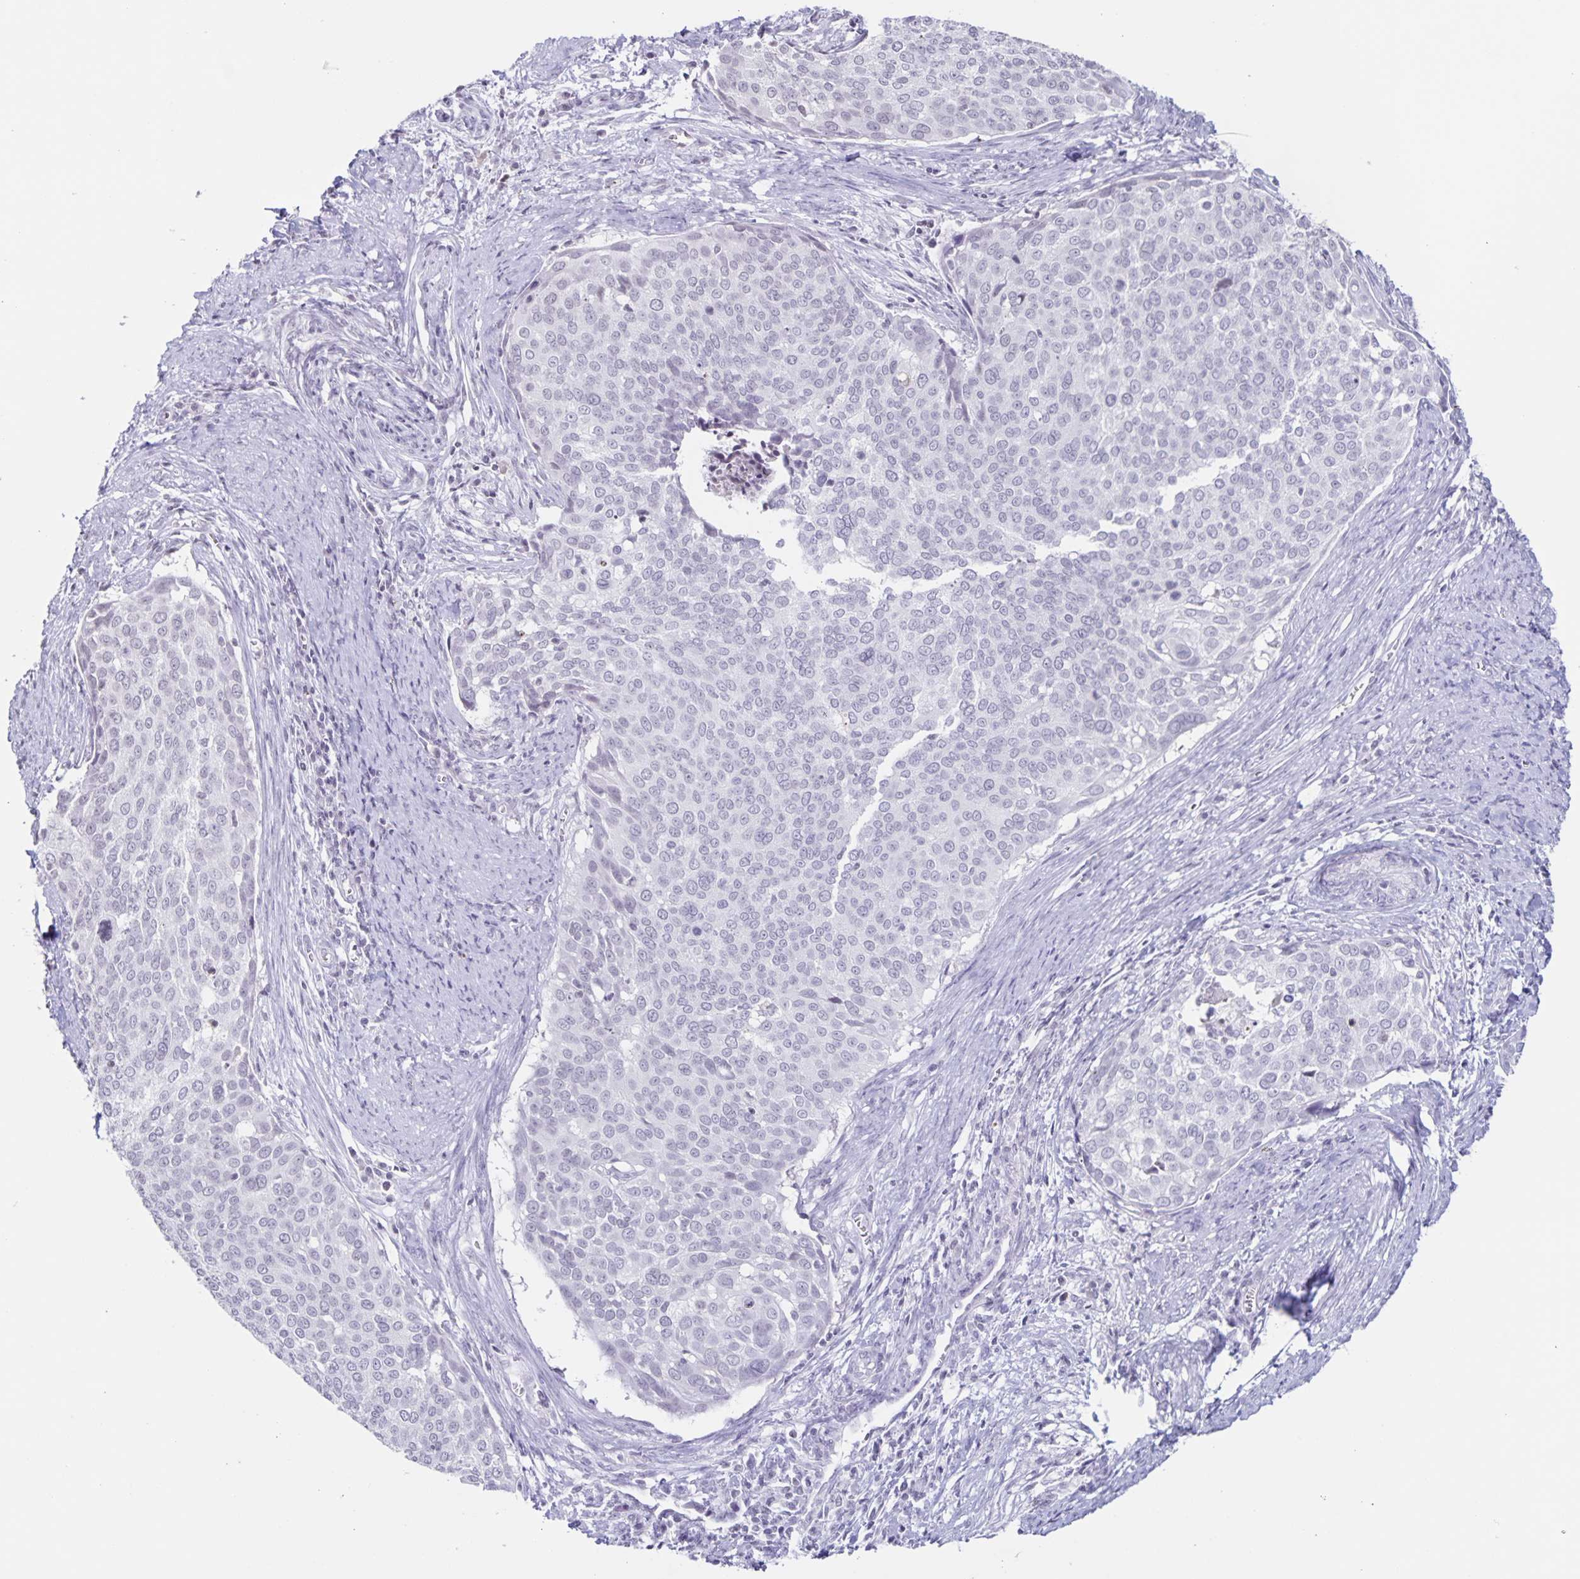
{"staining": {"intensity": "negative", "quantity": "none", "location": "none"}, "tissue": "cervical cancer", "cell_type": "Tumor cells", "image_type": "cancer", "snomed": [{"axis": "morphology", "description": "Squamous cell carcinoma, NOS"}, {"axis": "topography", "description": "Cervix"}], "caption": "Tumor cells are negative for brown protein staining in cervical cancer (squamous cell carcinoma). Brightfield microscopy of immunohistochemistry (IHC) stained with DAB (brown) and hematoxylin (blue), captured at high magnification.", "gene": "LCE6A", "patient": {"sex": "female", "age": 39}}